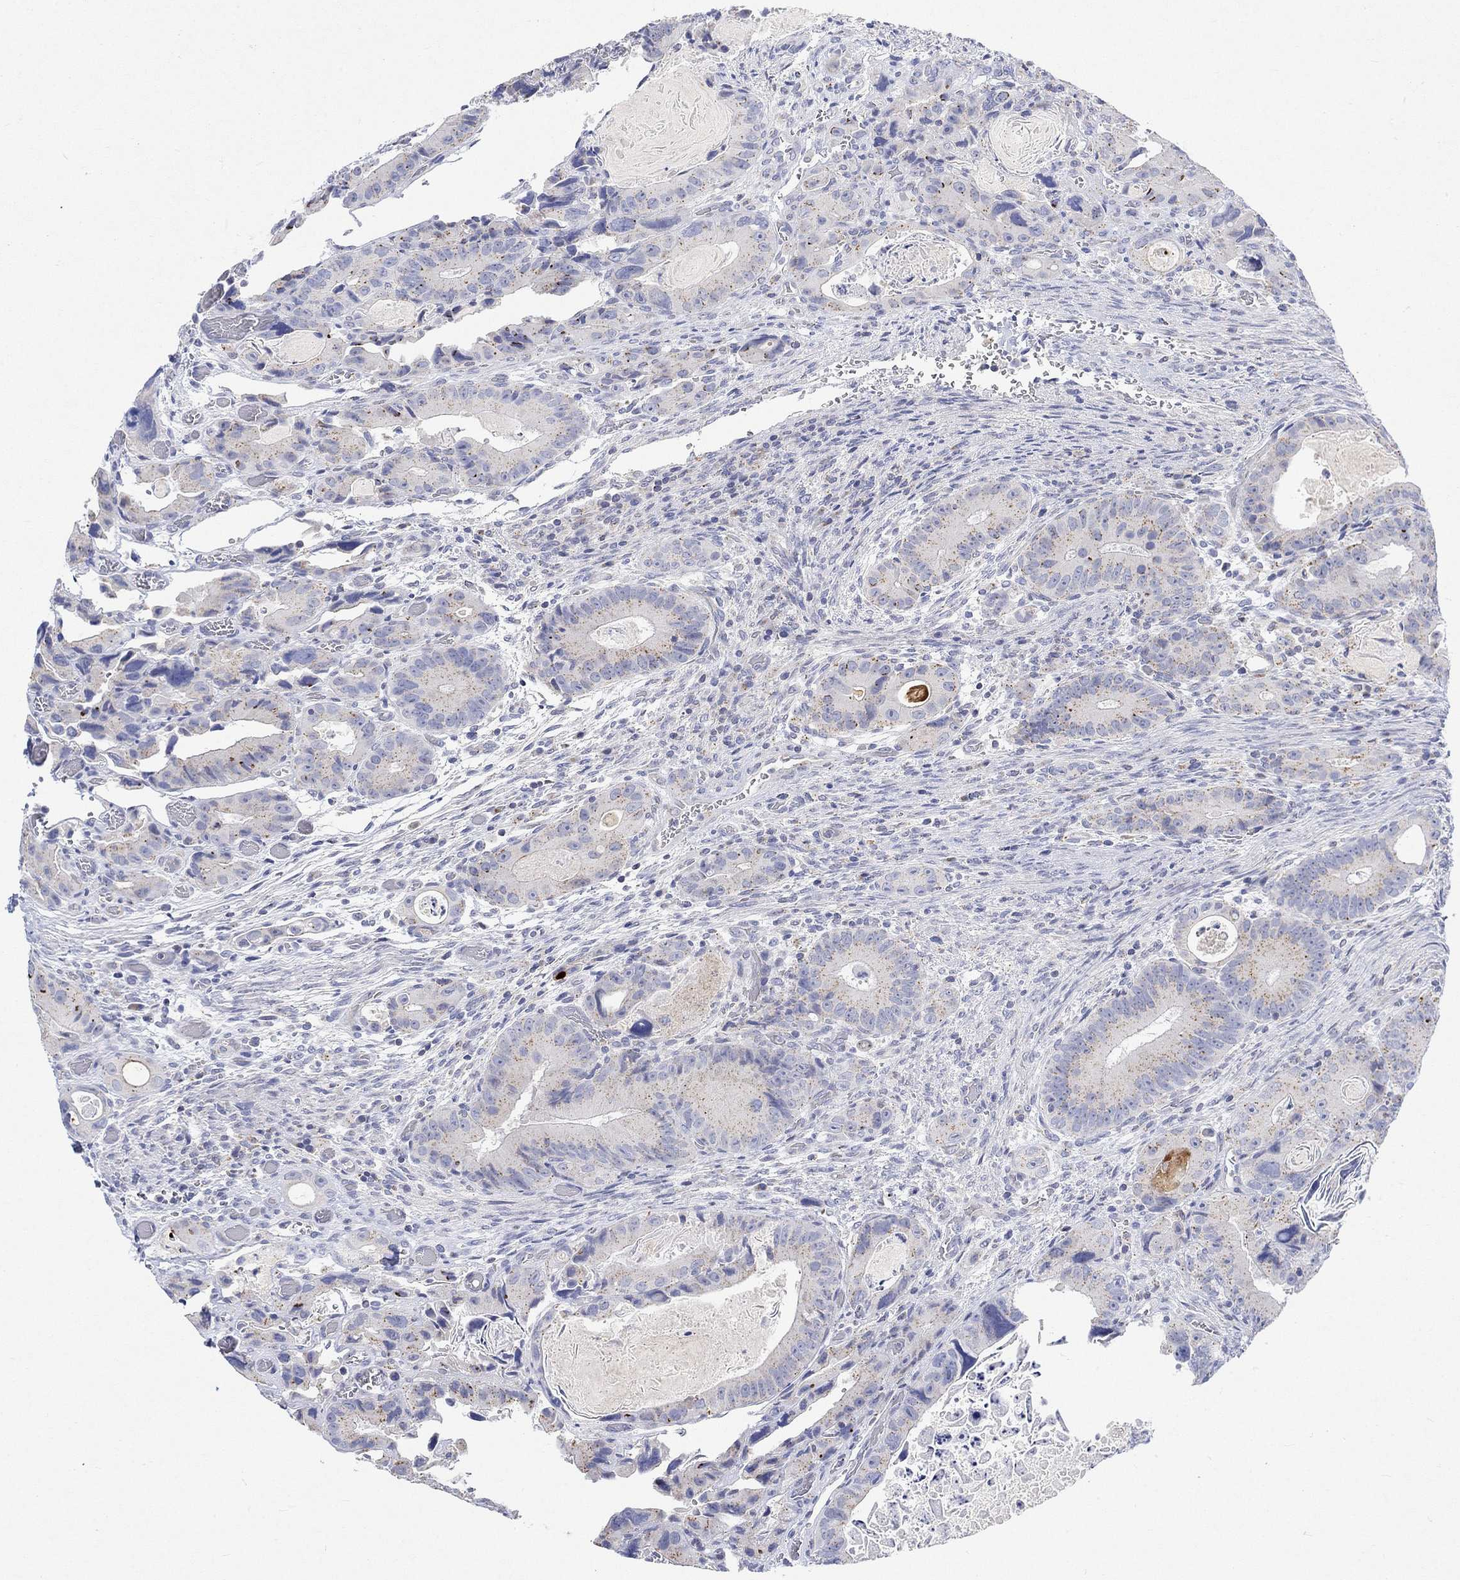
{"staining": {"intensity": "weak", "quantity": "<25%", "location": "cytoplasmic/membranous"}, "tissue": "colorectal cancer", "cell_type": "Tumor cells", "image_type": "cancer", "snomed": [{"axis": "morphology", "description": "Adenocarcinoma, NOS"}, {"axis": "topography", "description": "Rectum"}], "caption": "This is a image of IHC staining of colorectal cancer, which shows no staining in tumor cells.", "gene": "NAV3", "patient": {"sex": "male", "age": 64}}